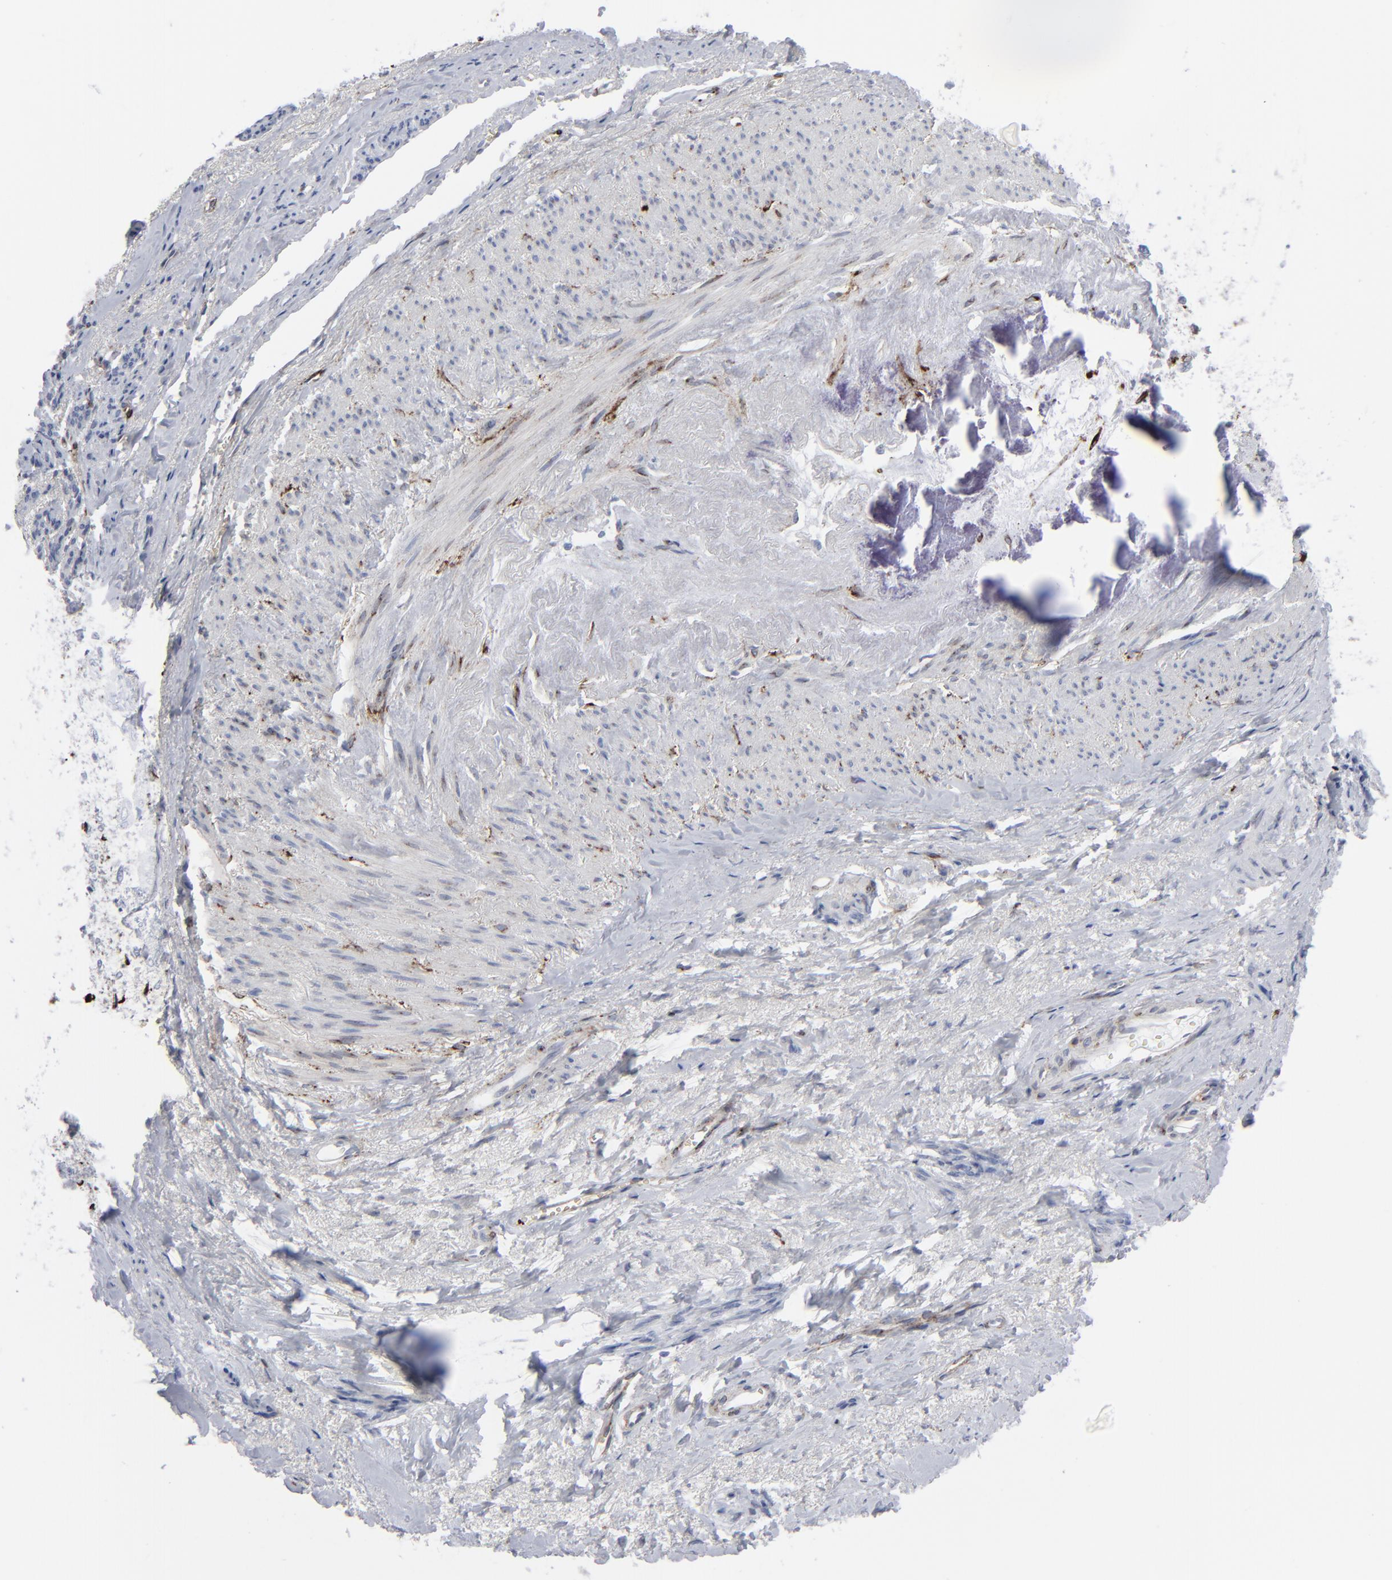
{"staining": {"intensity": "negative", "quantity": "none", "location": "none"}, "tissue": "endometrial cancer", "cell_type": "Tumor cells", "image_type": "cancer", "snomed": [{"axis": "morphology", "description": "Adenocarcinoma, NOS"}, {"axis": "topography", "description": "Endometrium"}], "caption": "Protein analysis of endometrial cancer (adenocarcinoma) reveals no significant expression in tumor cells. (DAB (3,3'-diaminobenzidine) immunohistochemistry (IHC), high magnification).", "gene": "SPARC", "patient": {"sex": "female", "age": 75}}